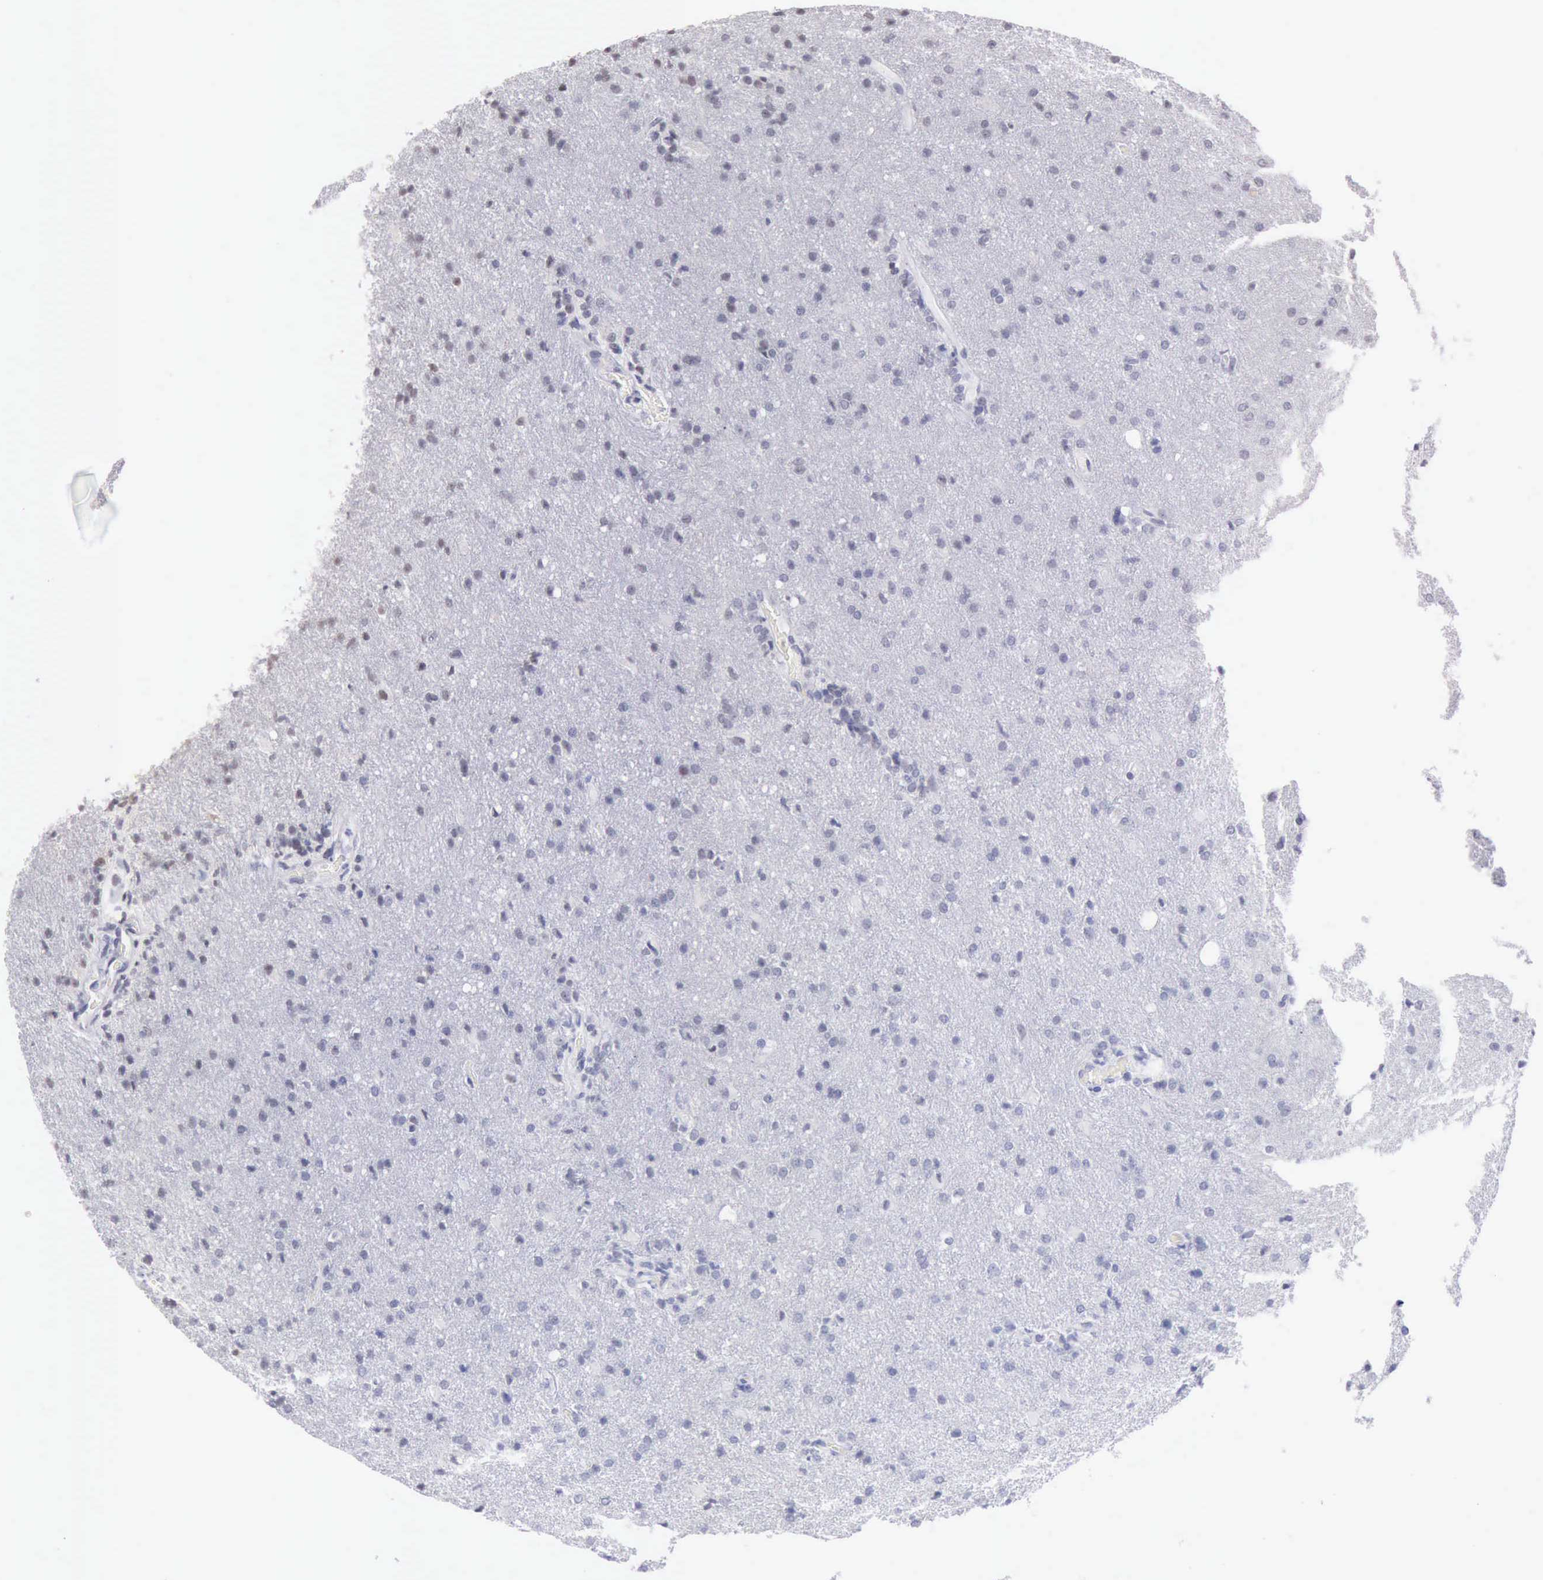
{"staining": {"intensity": "weak", "quantity": "<25%", "location": "nuclear"}, "tissue": "glioma", "cell_type": "Tumor cells", "image_type": "cancer", "snomed": [{"axis": "morphology", "description": "Glioma, malignant, High grade"}, {"axis": "topography", "description": "Brain"}], "caption": "Protein analysis of glioma exhibits no significant staining in tumor cells.", "gene": "TAF1", "patient": {"sex": "male", "age": 68}}